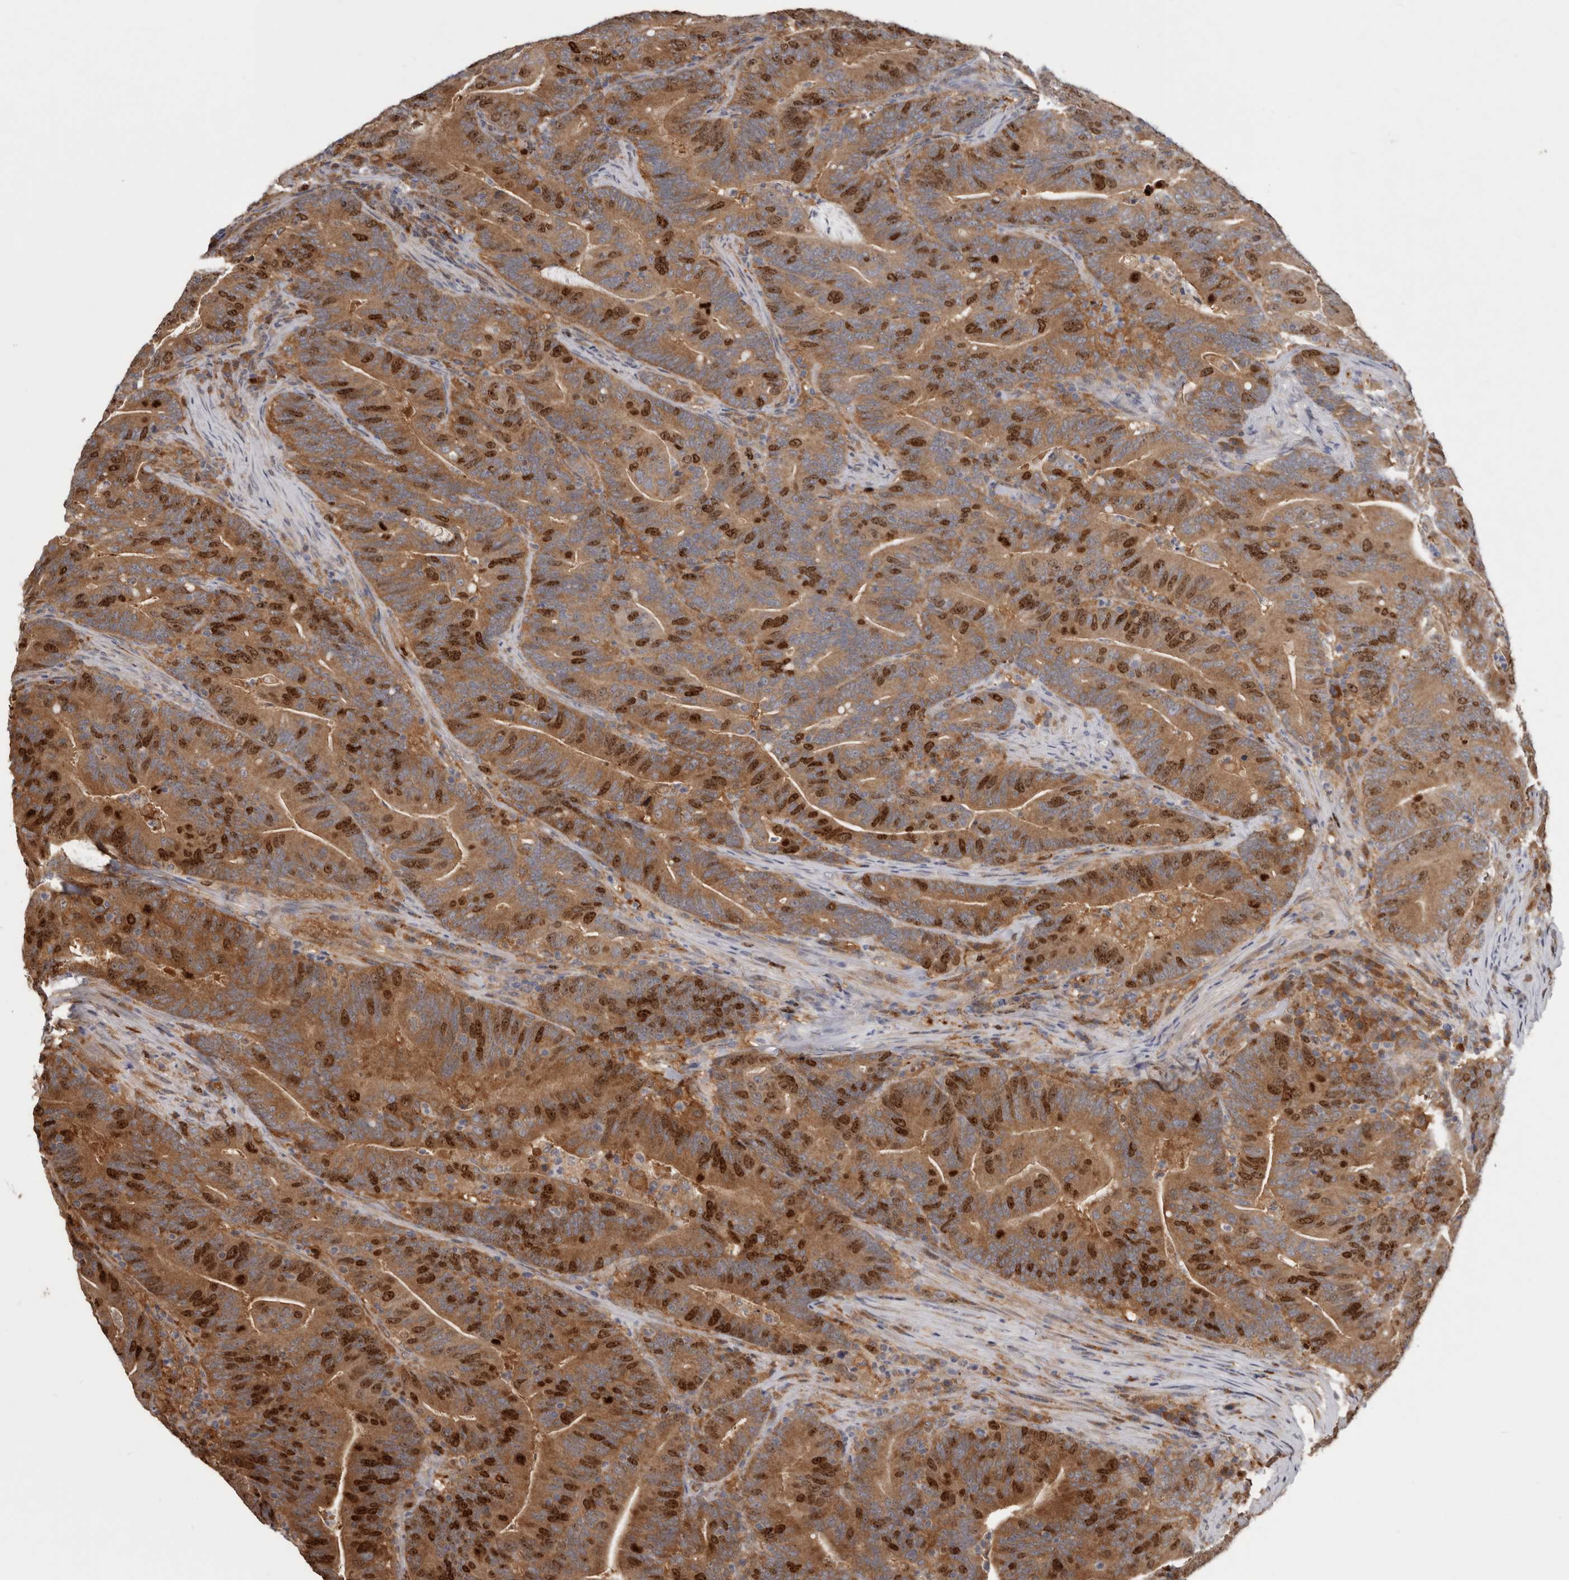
{"staining": {"intensity": "strong", "quantity": ">75%", "location": "cytoplasmic/membranous,nuclear"}, "tissue": "colorectal cancer", "cell_type": "Tumor cells", "image_type": "cancer", "snomed": [{"axis": "morphology", "description": "Adenocarcinoma, NOS"}, {"axis": "topography", "description": "Colon"}], "caption": "Tumor cells display high levels of strong cytoplasmic/membranous and nuclear expression in about >75% of cells in colorectal cancer (adenocarcinoma).", "gene": "CDCA8", "patient": {"sex": "female", "age": 66}}